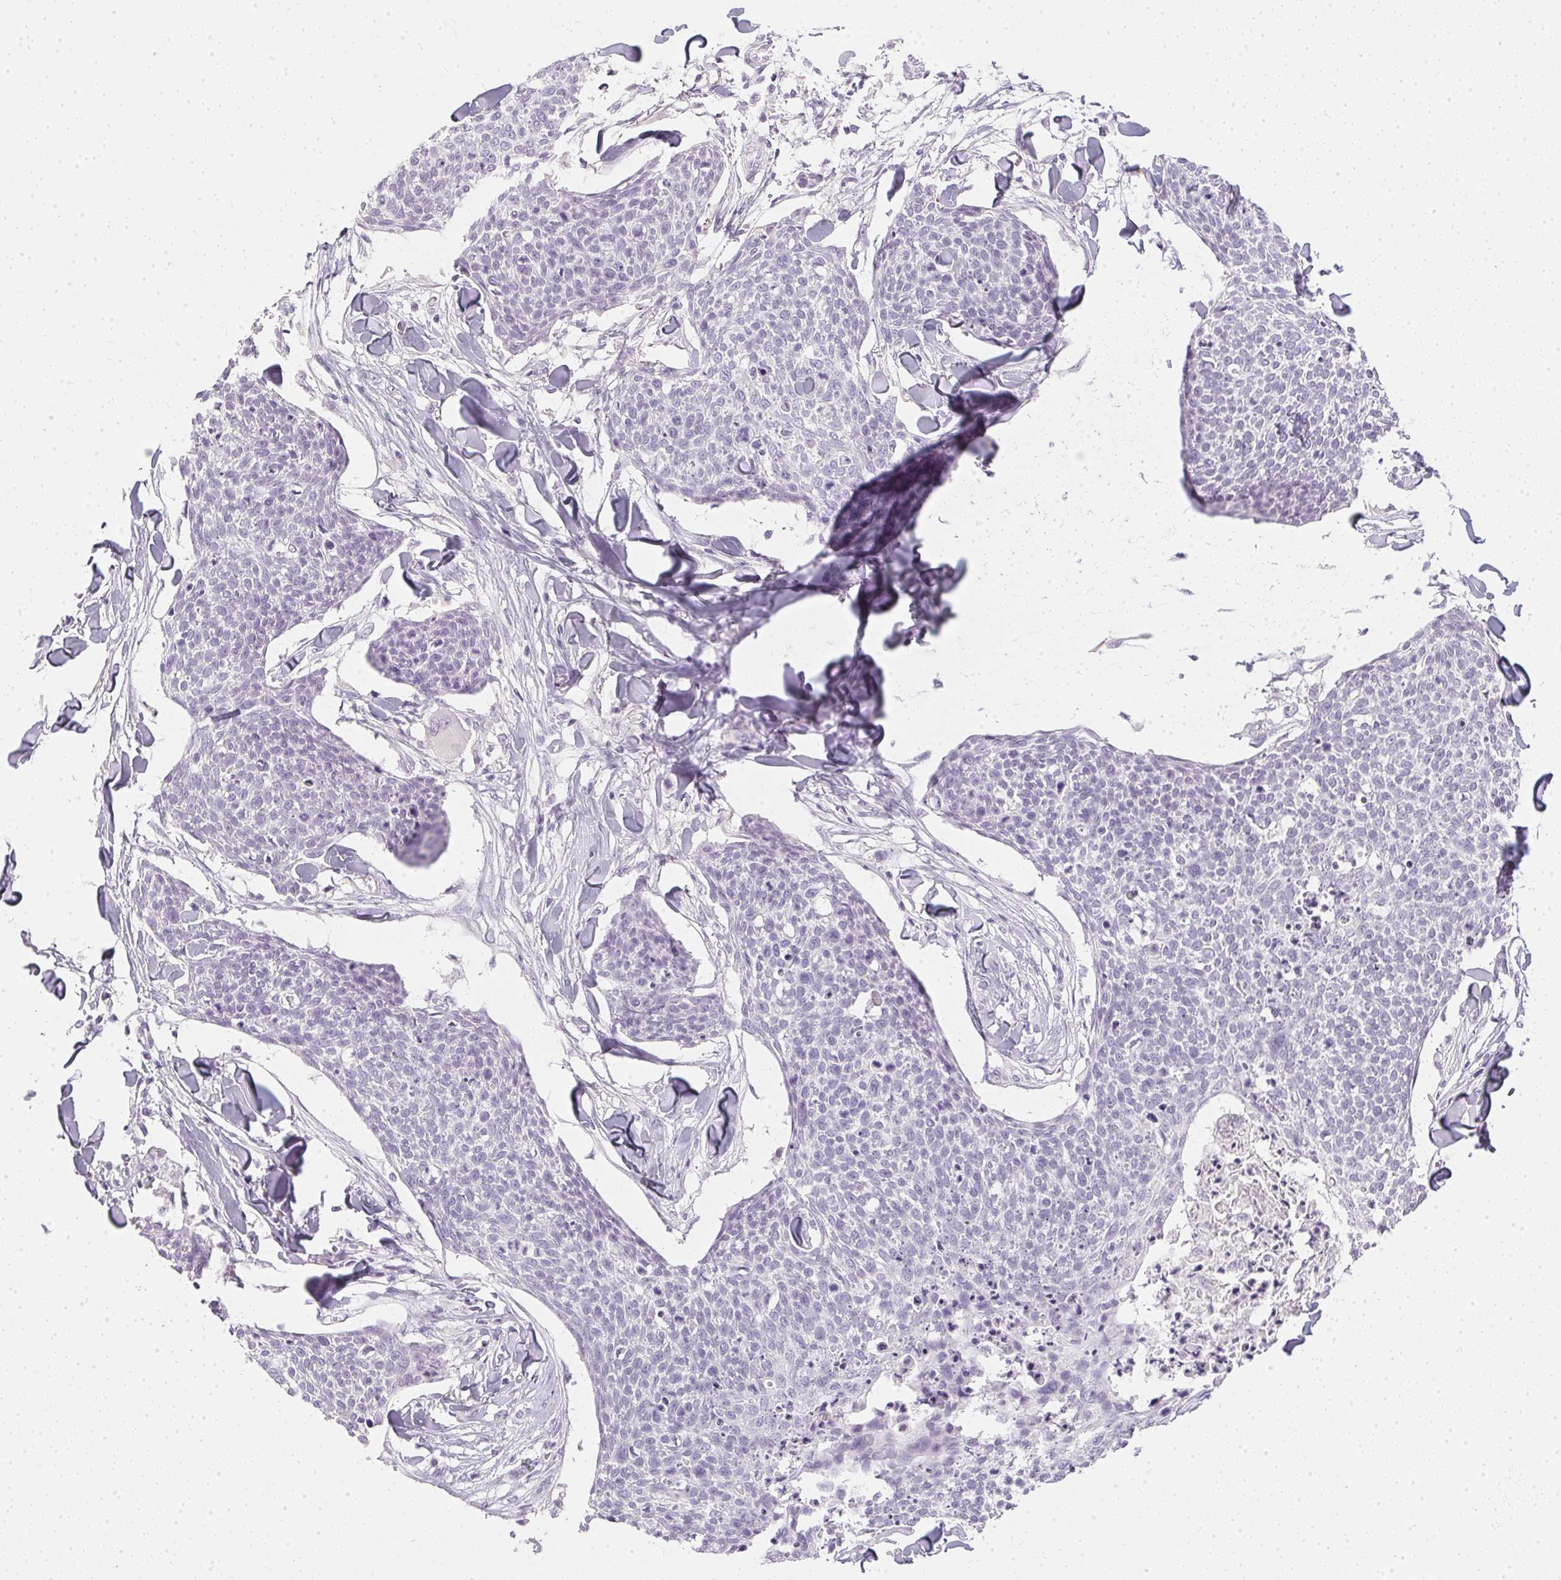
{"staining": {"intensity": "negative", "quantity": "none", "location": "none"}, "tissue": "skin cancer", "cell_type": "Tumor cells", "image_type": "cancer", "snomed": [{"axis": "morphology", "description": "Squamous cell carcinoma, NOS"}, {"axis": "topography", "description": "Skin"}, {"axis": "topography", "description": "Vulva"}], "caption": "Immunohistochemical staining of human squamous cell carcinoma (skin) exhibits no significant expression in tumor cells.", "gene": "TMEM72", "patient": {"sex": "female", "age": 75}}